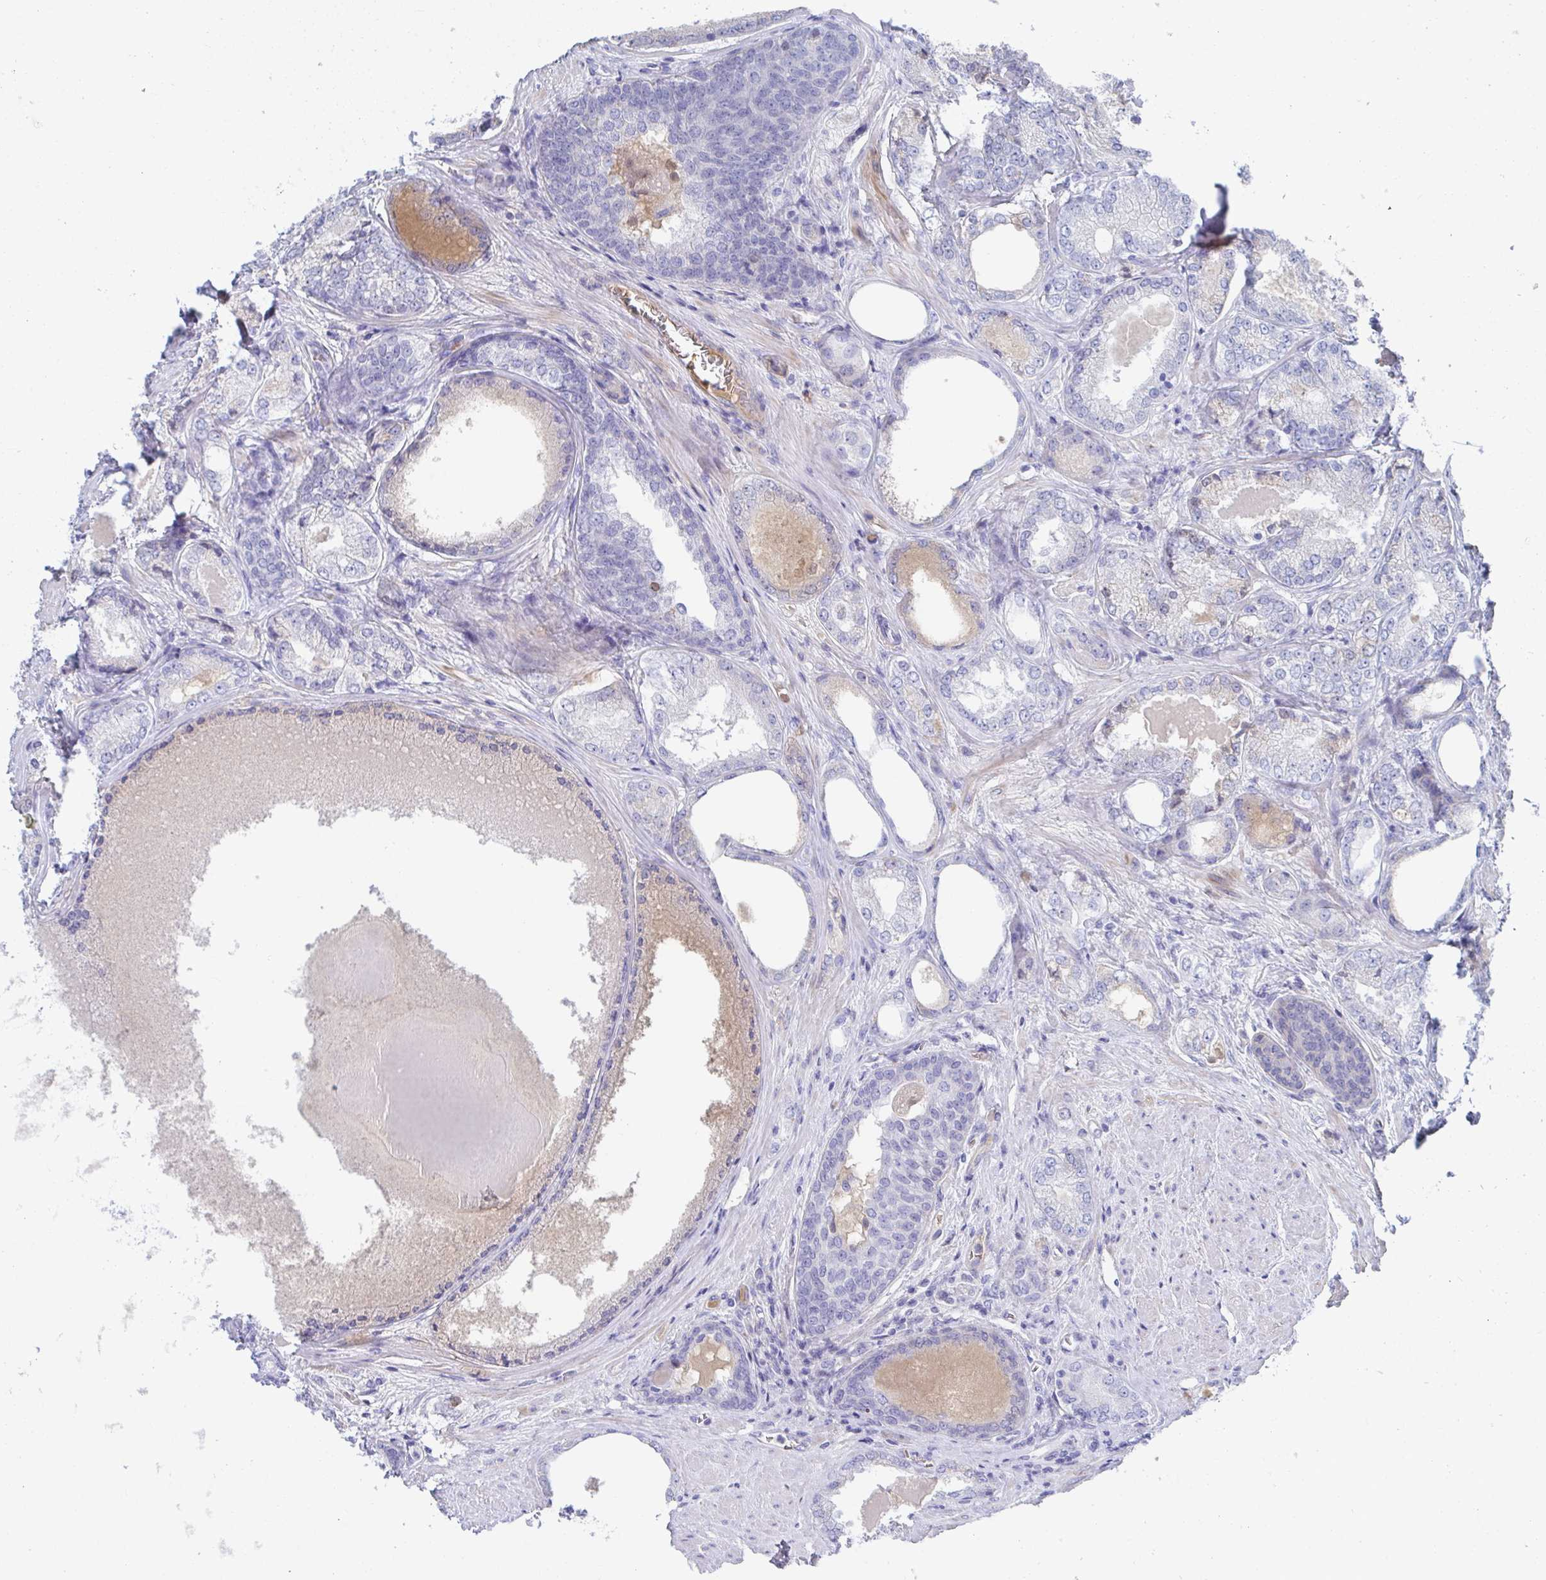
{"staining": {"intensity": "negative", "quantity": "none", "location": "none"}, "tissue": "prostate cancer", "cell_type": "Tumor cells", "image_type": "cancer", "snomed": [{"axis": "morphology", "description": "Adenocarcinoma, NOS"}, {"axis": "morphology", "description": "Adenocarcinoma, Low grade"}, {"axis": "topography", "description": "Prostate"}], "caption": "An immunohistochemistry micrograph of prostate adenocarcinoma (low-grade) is shown. There is no staining in tumor cells of prostate adenocarcinoma (low-grade).", "gene": "TNFAIP6", "patient": {"sex": "male", "age": 68}}